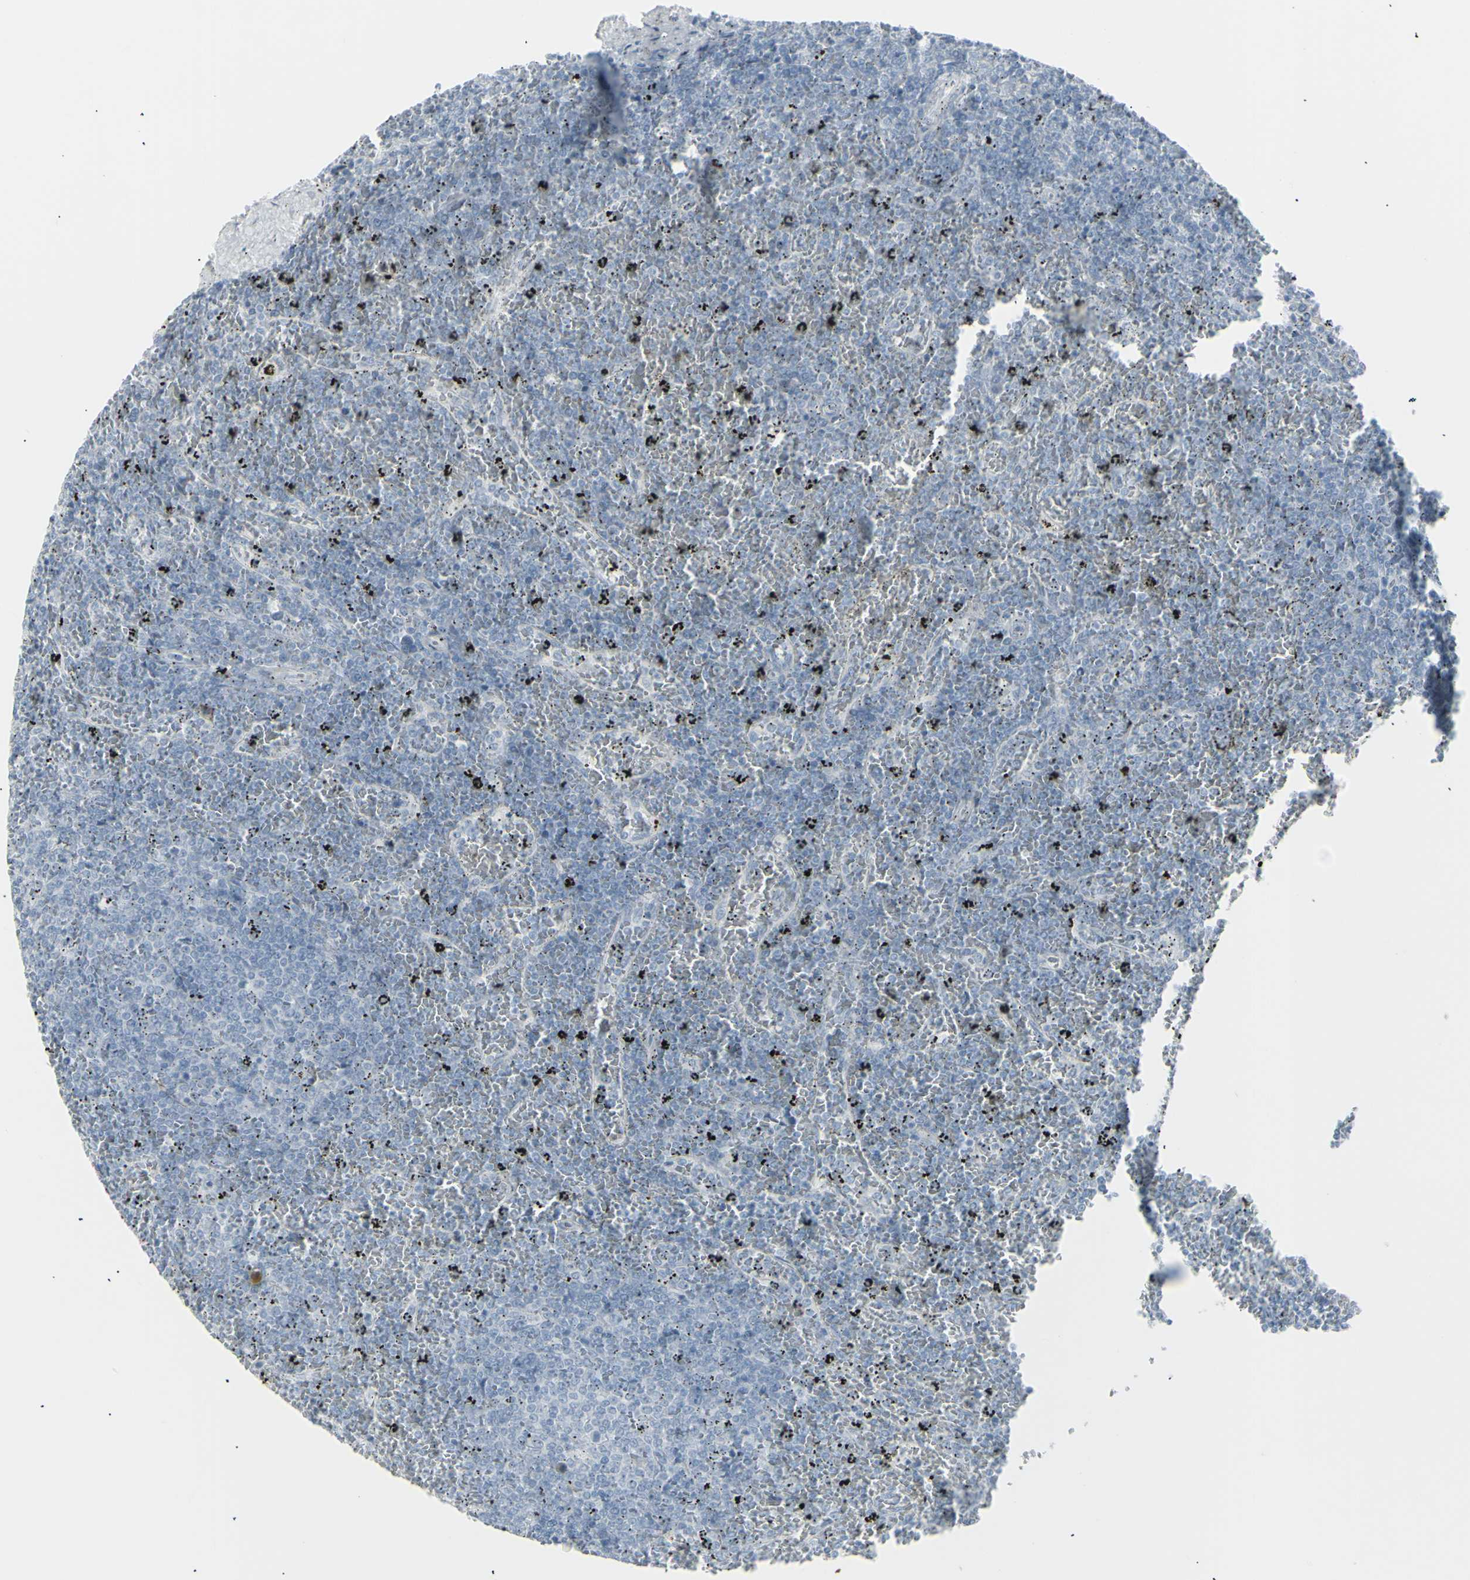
{"staining": {"intensity": "negative", "quantity": "none", "location": "none"}, "tissue": "lymphoma", "cell_type": "Tumor cells", "image_type": "cancer", "snomed": [{"axis": "morphology", "description": "Malignant lymphoma, non-Hodgkin's type, Low grade"}, {"axis": "topography", "description": "Spleen"}], "caption": "Immunohistochemistry (IHC) histopathology image of neoplastic tissue: human low-grade malignant lymphoma, non-Hodgkin's type stained with DAB (3,3'-diaminobenzidine) displays no significant protein positivity in tumor cells.", "gene": "YBX2", "patient": {"sex": "female", "age": 77}}